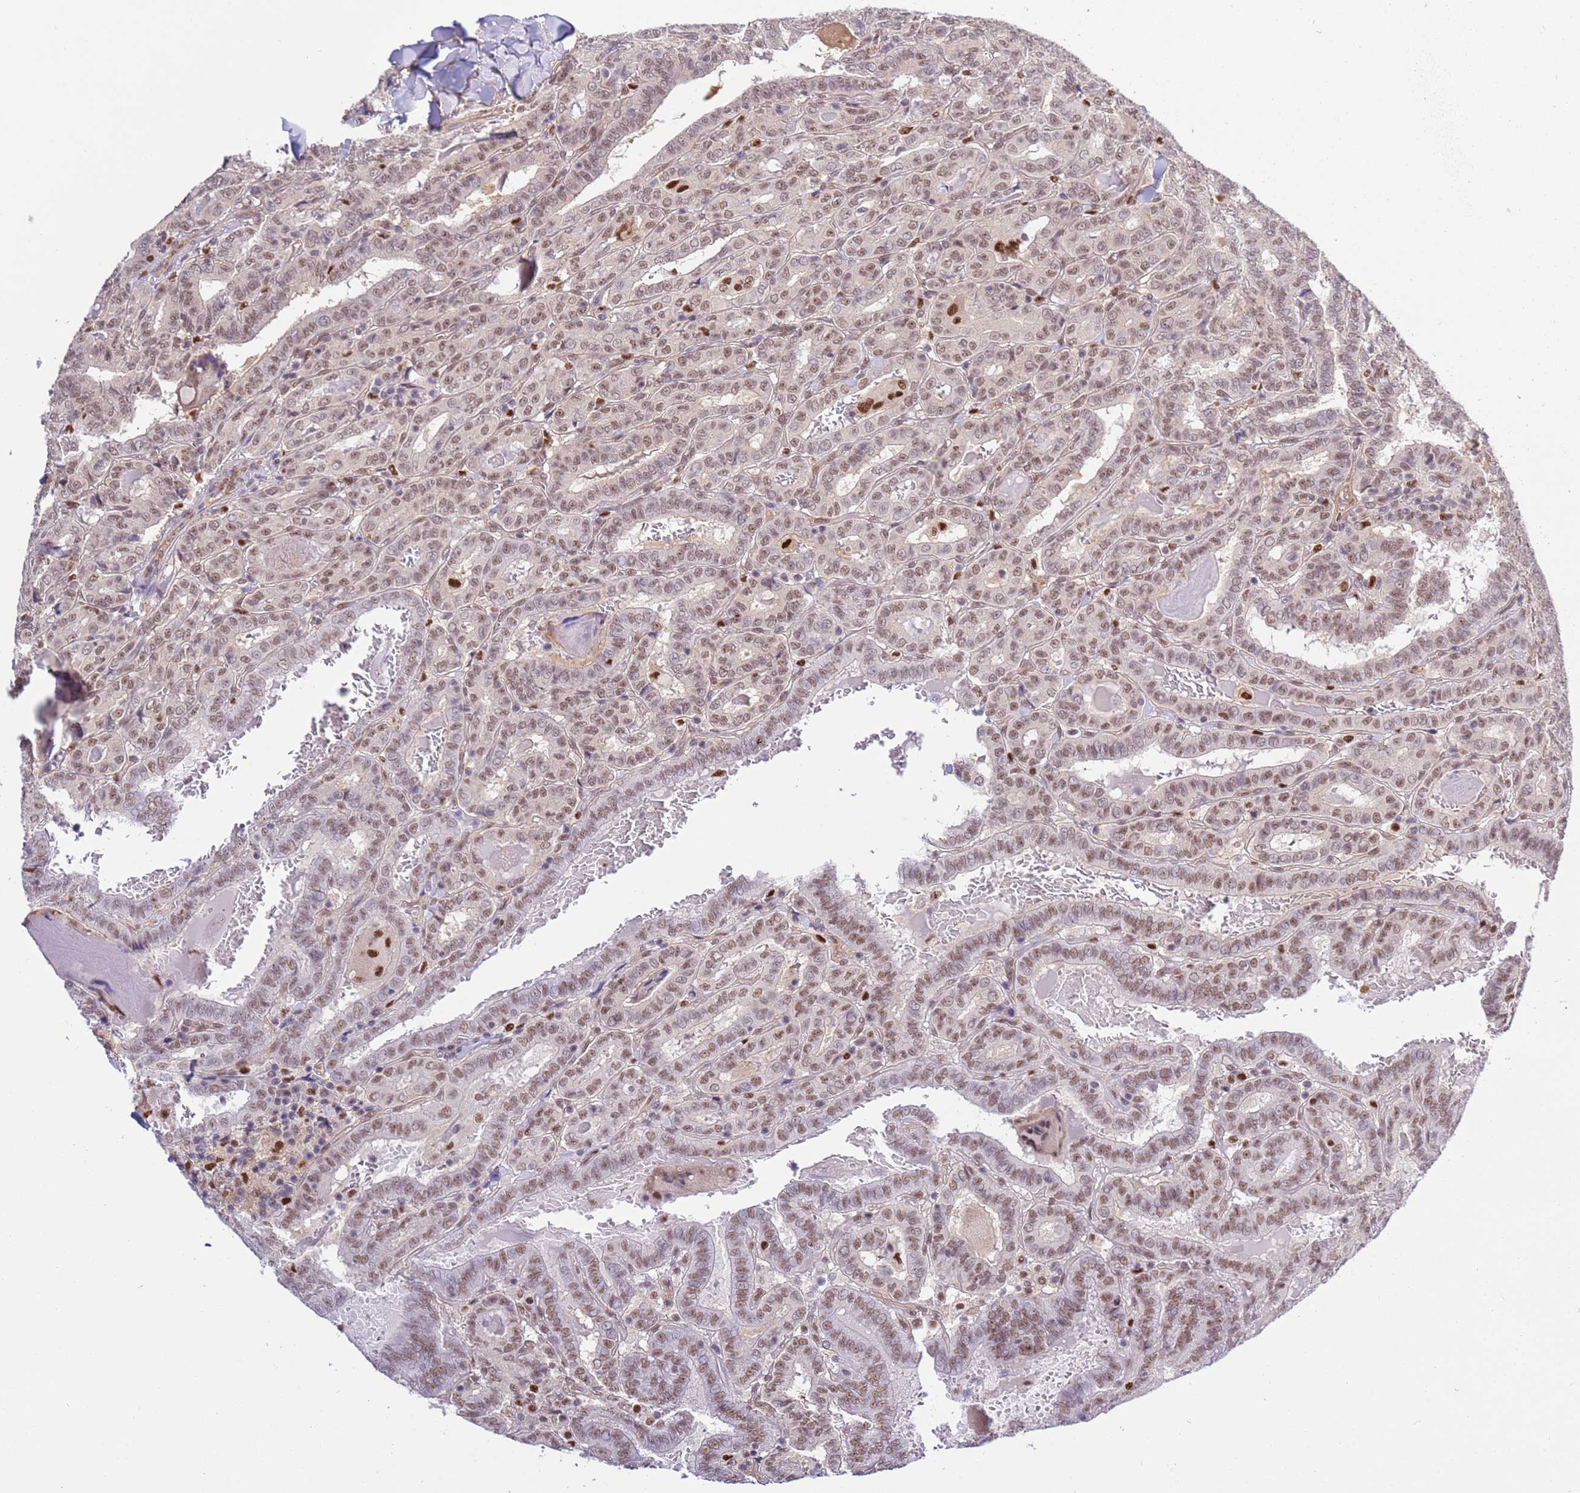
{"staining": {"intensity": "moderate", "quantity": ">75%", "location": "nuclear"}, "tissue": "thyroid cancer", "cell_type": "Tumor cells", "image_type": "cancer", "snomed": [{"axis": "morphology", "description": "Papillary adenocarcinoma, NOS"}, {"axis": "topography", "description": "Thyroid gland"}], "caption": "Approximately >75% of tumor cells in human thyroid cancer show moderate nuclear protein expression as visualized by brown immunohistochemical staining.", "gene": "PRPF6", "patient": {"sex": "female", "age": 72}}